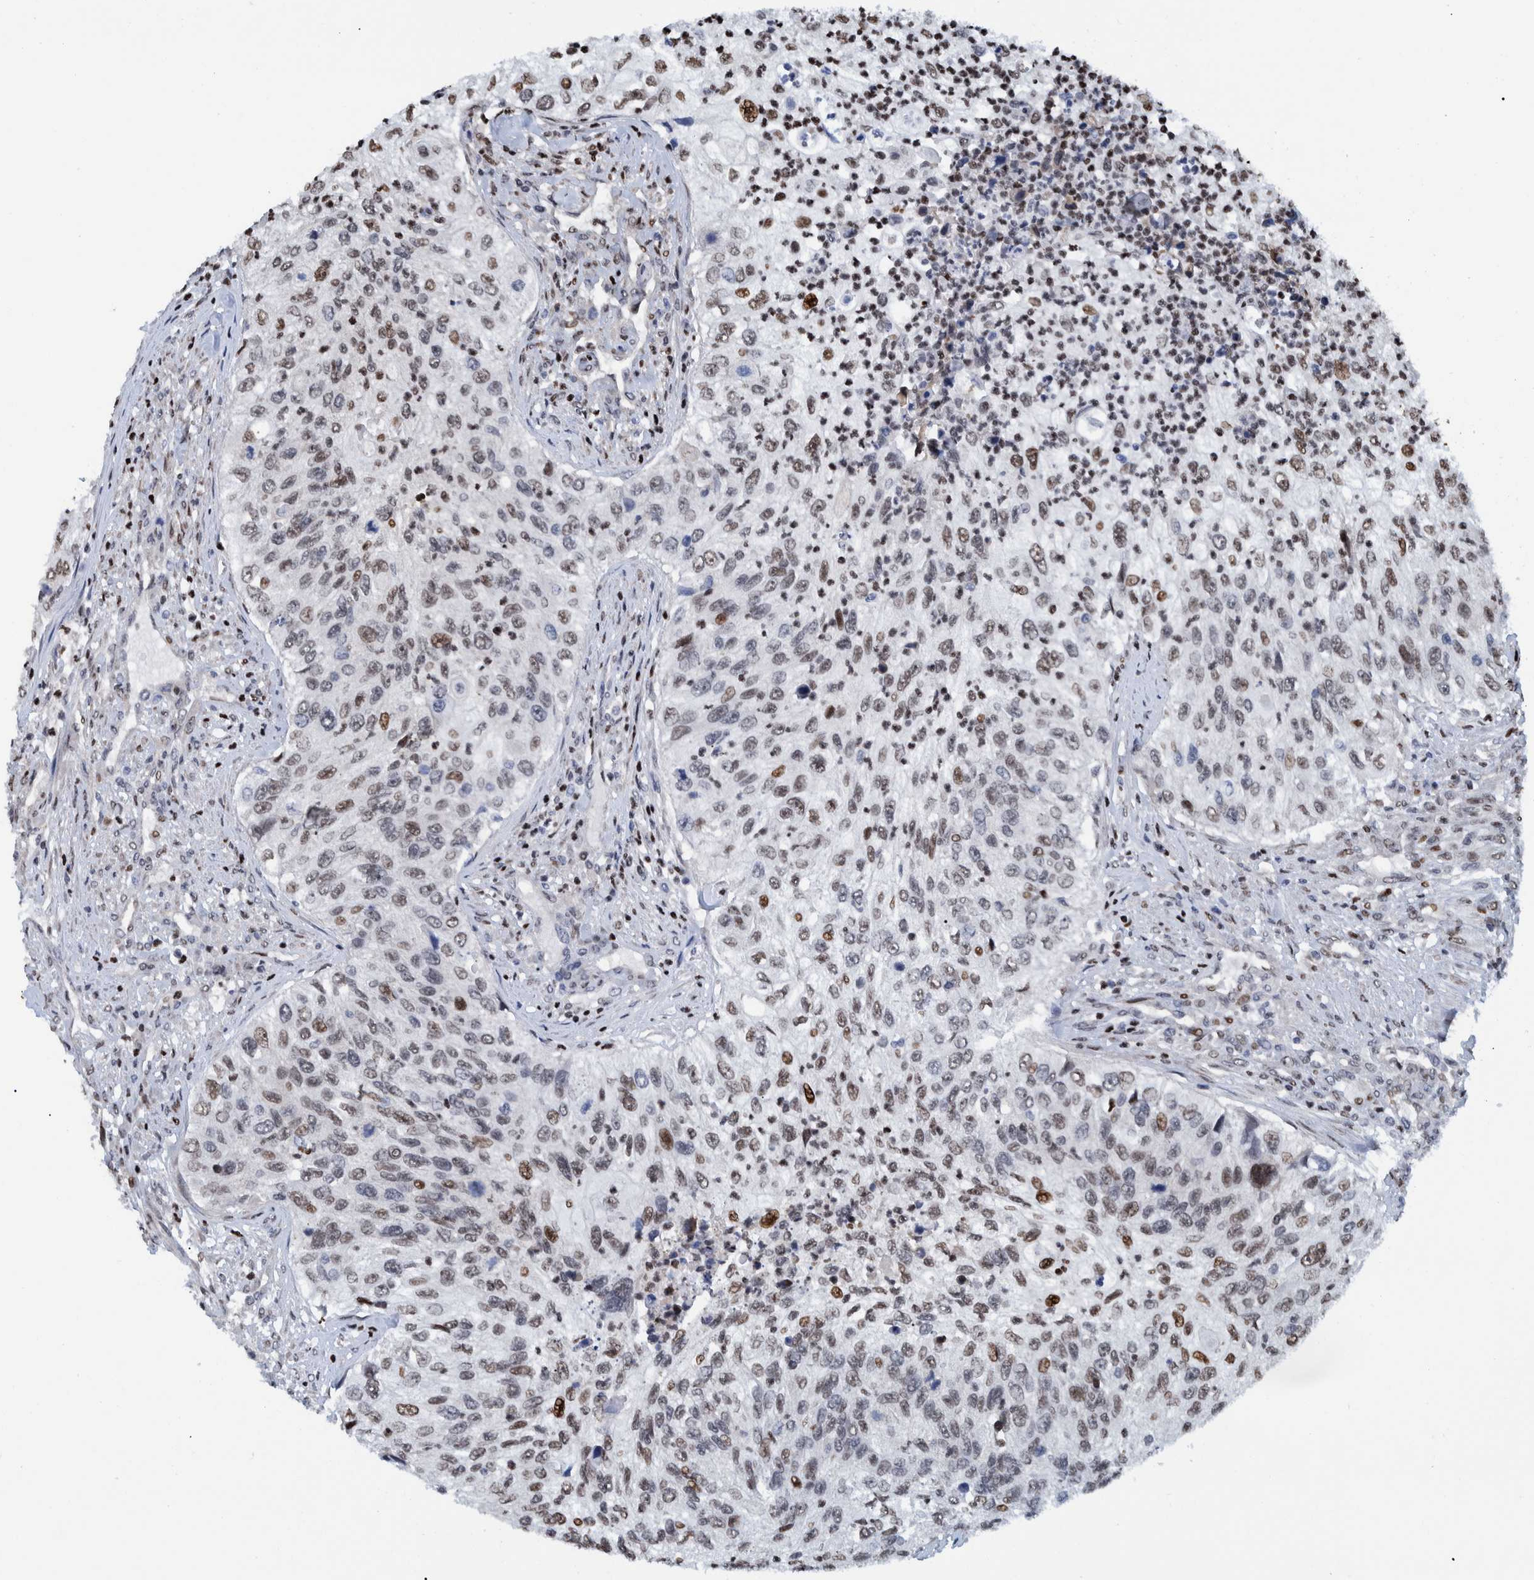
{"staining": {"intensity": "strong", "quantity": "<25%", "location": "nuclear"}, "tissue": "urothelial cancer", "cell_type": "Tumor cells", "image_type": "cancer", "snomed": [{"axis": "morphology", "description": "Urothelial carcinoma, High grade"}, {"axis": "topography", "description": "Urinary bladder"}], "caption": "A histopathology image showing strong nuclear positivity in about <25% of tumor cells in urothelial cancer, as visualized by brown immunohistochemical staining.", "gene": "HEATR9", "patient": {"sex": "female", "age": 60}}